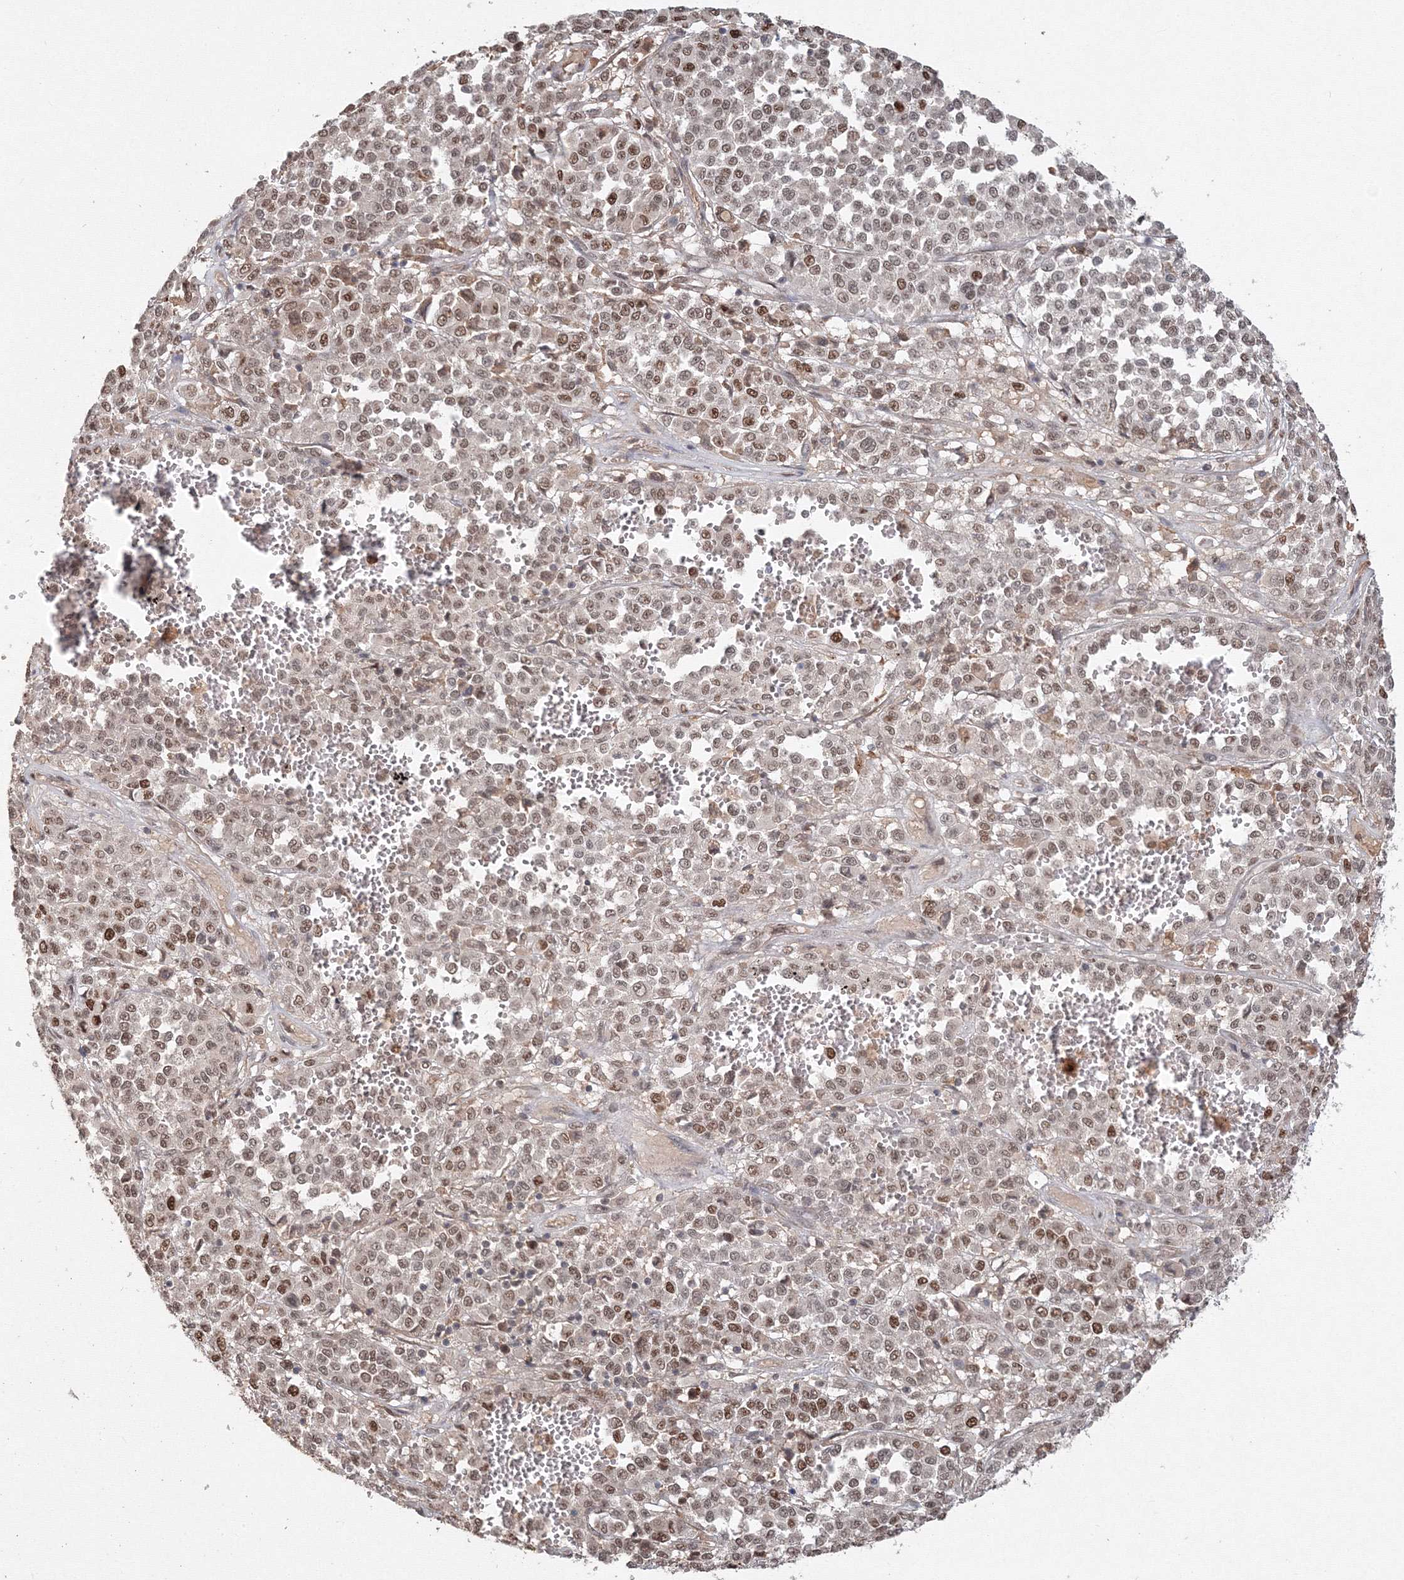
{"staining": {"intensity": "moderate", "quantity": ">75%", "location": "nuclear"}, "tissue": "melanoma", "cell_type": "Tumor cells", "image_type": "cancer", "snomed": [{"axis": "morphology", "description": "Malignant melanoma, Metastatic site"}, {"axis": "topography", "description": "Pancreas"}], "caption": "The micrograph exhibits staining of melanoma, revealing moderate nuclear protein staining (brown color) within tumor cells.", "gene": "IWS1", "patient": {"sex": "female", "age": 30}}